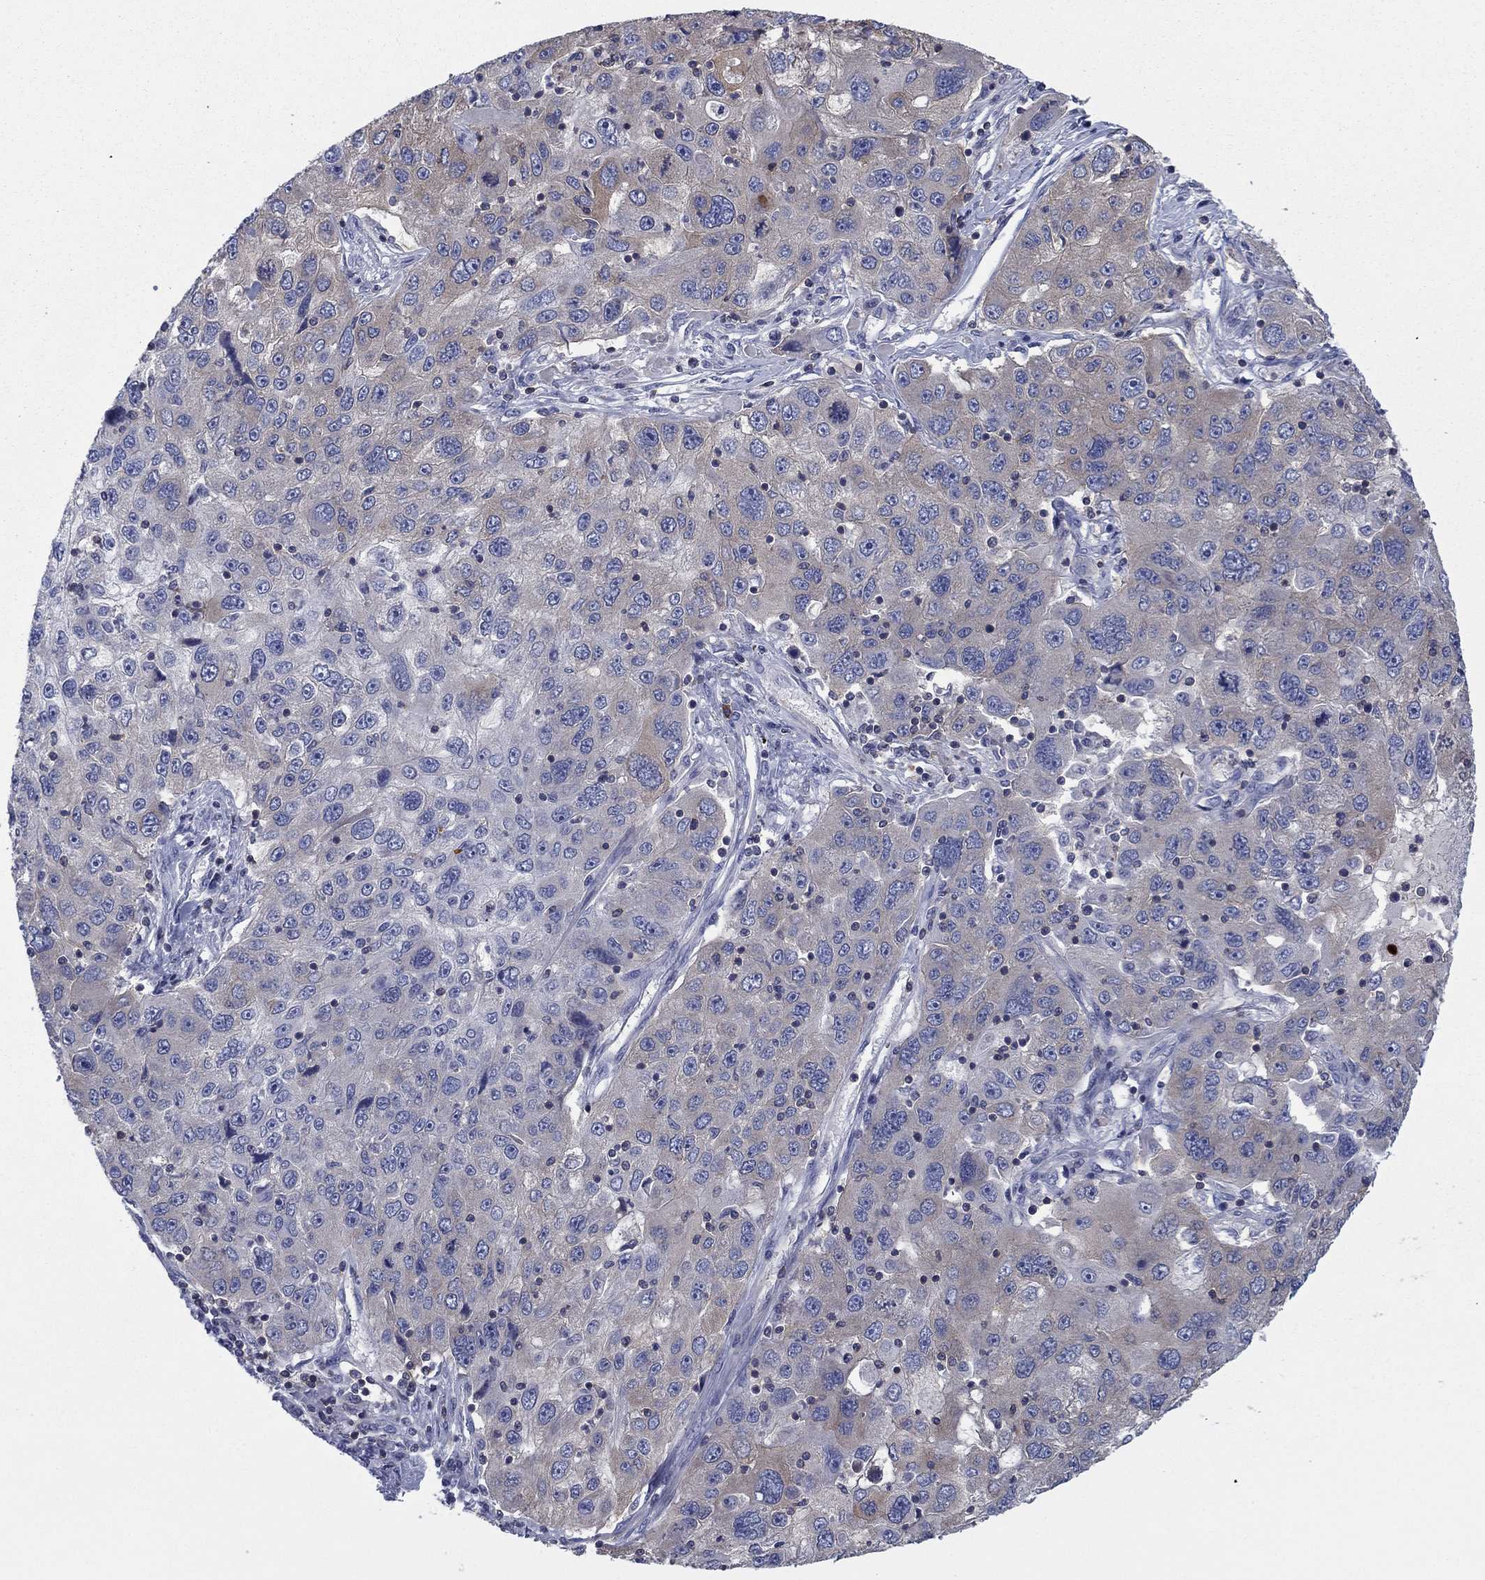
{"staining": {"intensity": "weak", "quantity": "25%-75%", "location": "cytoplasmic/membranous"}, "tissue": "stomach cancer", "cell_type": "Tumor cells", "image_type": "cancer", "snomed": [{"axis": "morphology", "description": "Adenocarcinoma, NOS"}, {"axis": "topography", "description": "Stomach"}], "caption": "Stomach adenocarcinoma tissue shows weak cytoplasmic/membranous staining in about 25%-75% of tumor cells, visualized by immunohistochemistry.", "gene": "PVR", "patient": {"sex": "male", "age": 56}}